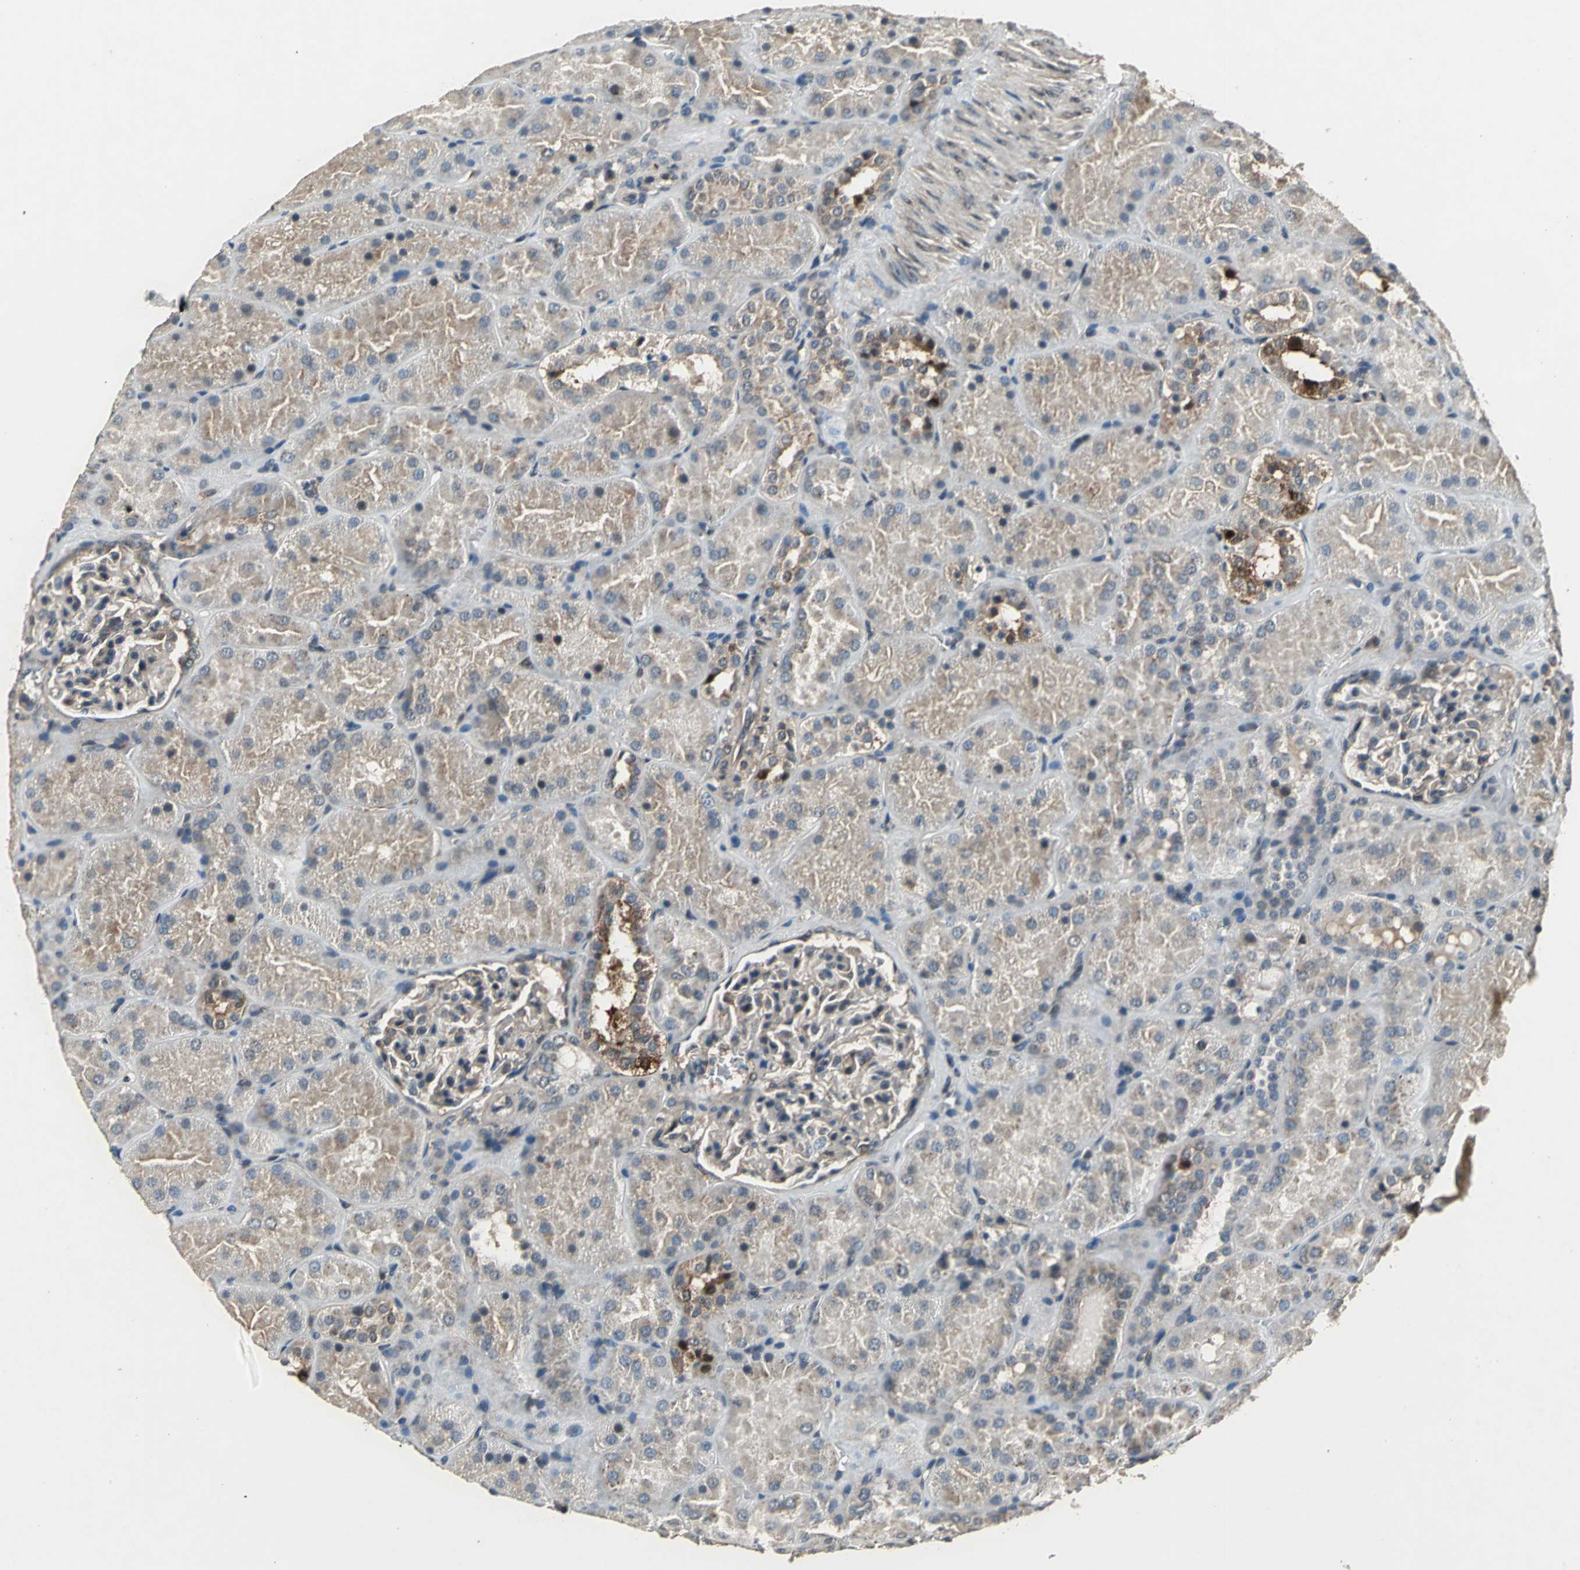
{"staining": {"intensity": "negative", "quantity": "none", "location": "none"}, "tissue": "kidney", "cell_type": "Cells in glomeruli", "image_type": "normal", "snomed": [{"axis": "morphology", "description": "Normal tissue, NOS"}, {"axis": "topography", "description": "Kidney"}], "caption": "Immunohistochemical staining of unremarkable human kidney displays no significant expression in cells in glomeruli.", "gene": "EIF2B2", "patient": {"sex": "male", "age": 28}}